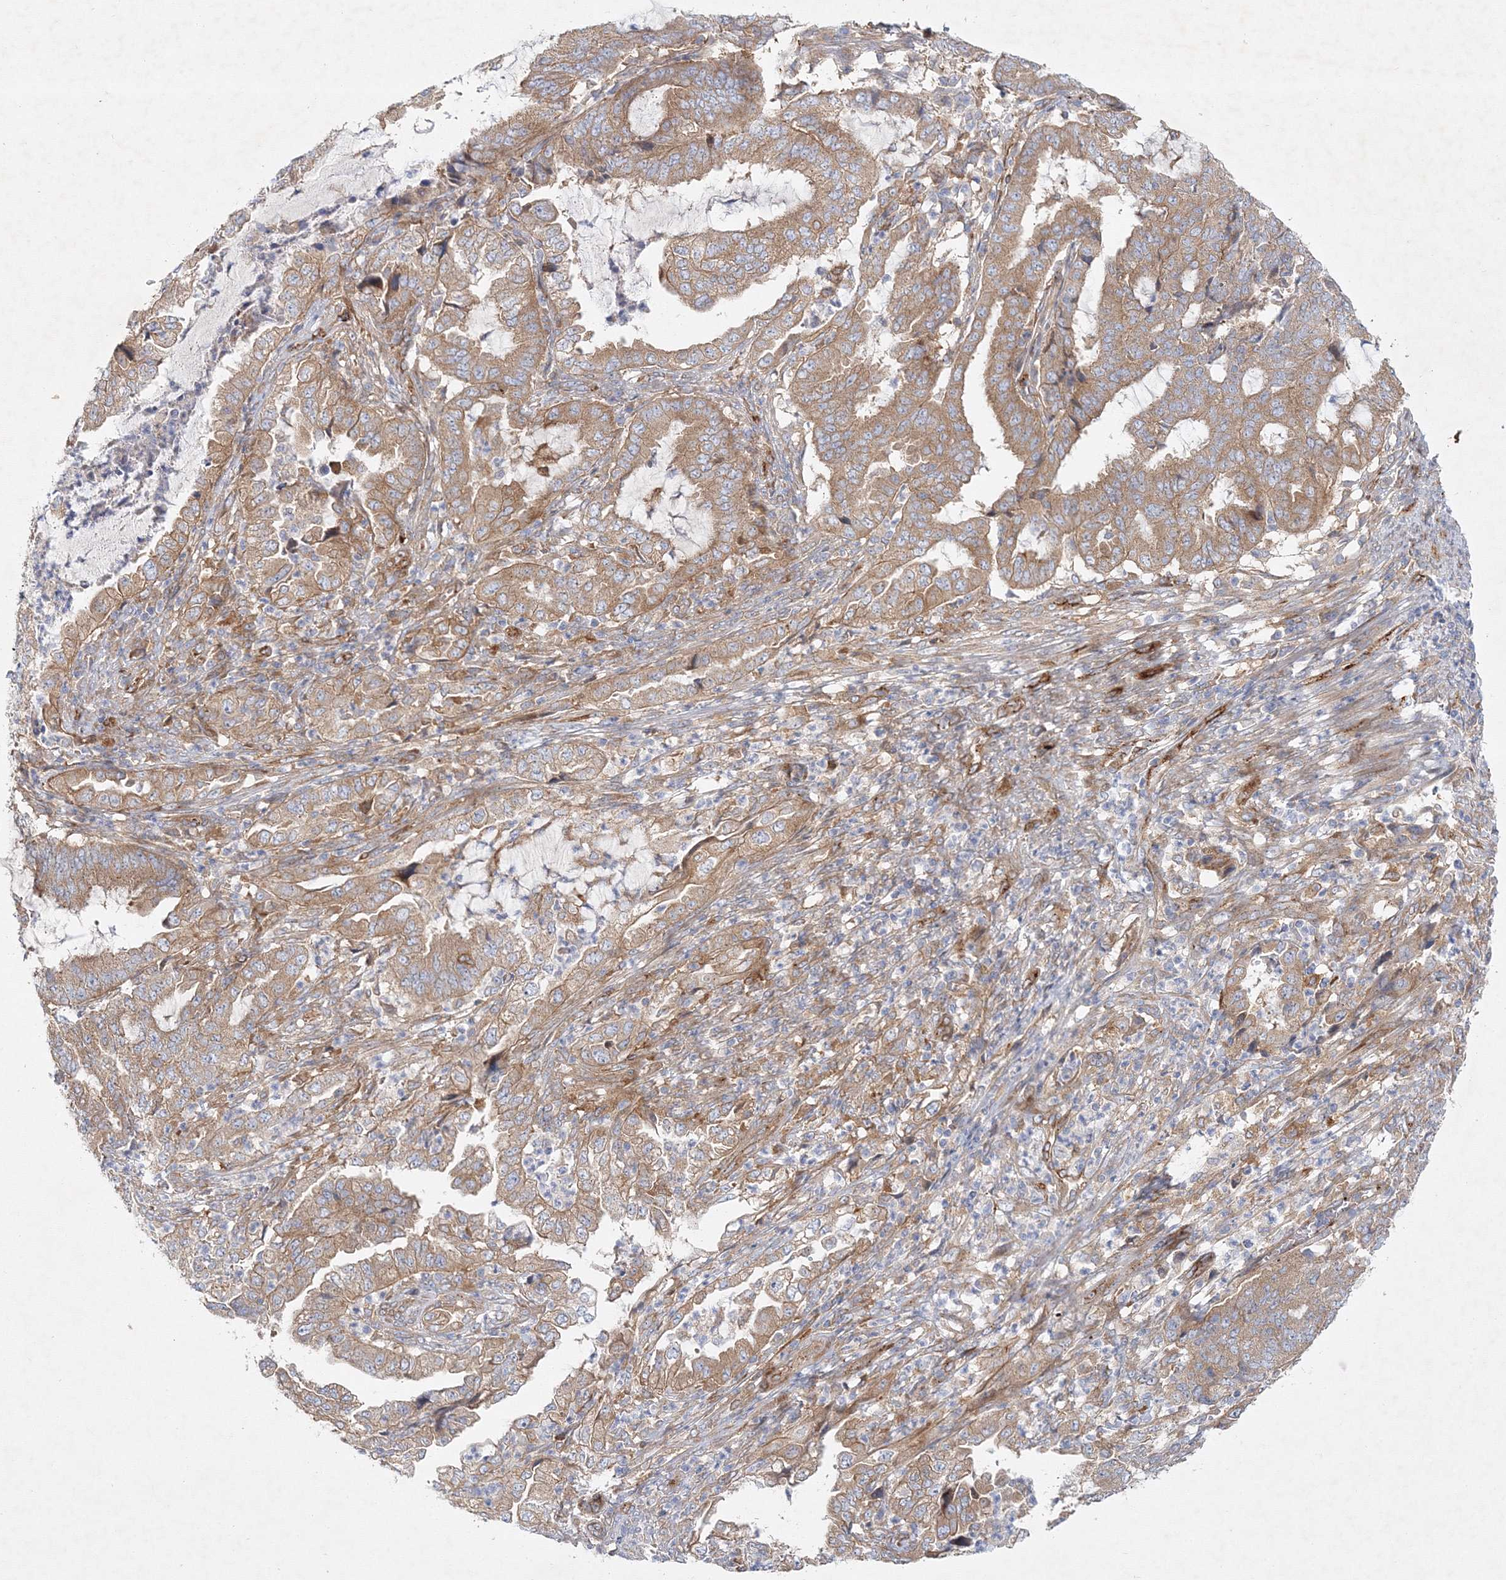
{"staining": {"intensity": "moderate", "quantity": ">75%", "location": "cytoplasmic/membranous"}, "tissue": "endometrial cancer", "cell_type": "Tumor cells", "image_type": "cancer", "snomed": [{"axis": "morphology", "description": "Adenocarcinoma, NOS"}, {"axis": "topography", "description": "Endometrium"}], "caption": "Brown immunohistochemical staining in endometrial cancer (adenocarcinoma) exhibits moderate cytoplasmic/membranous expression in approximately >75% of tumor cells.", "gene": "ZFYVE16", "patient": {"sex": "female", "age": 51}}